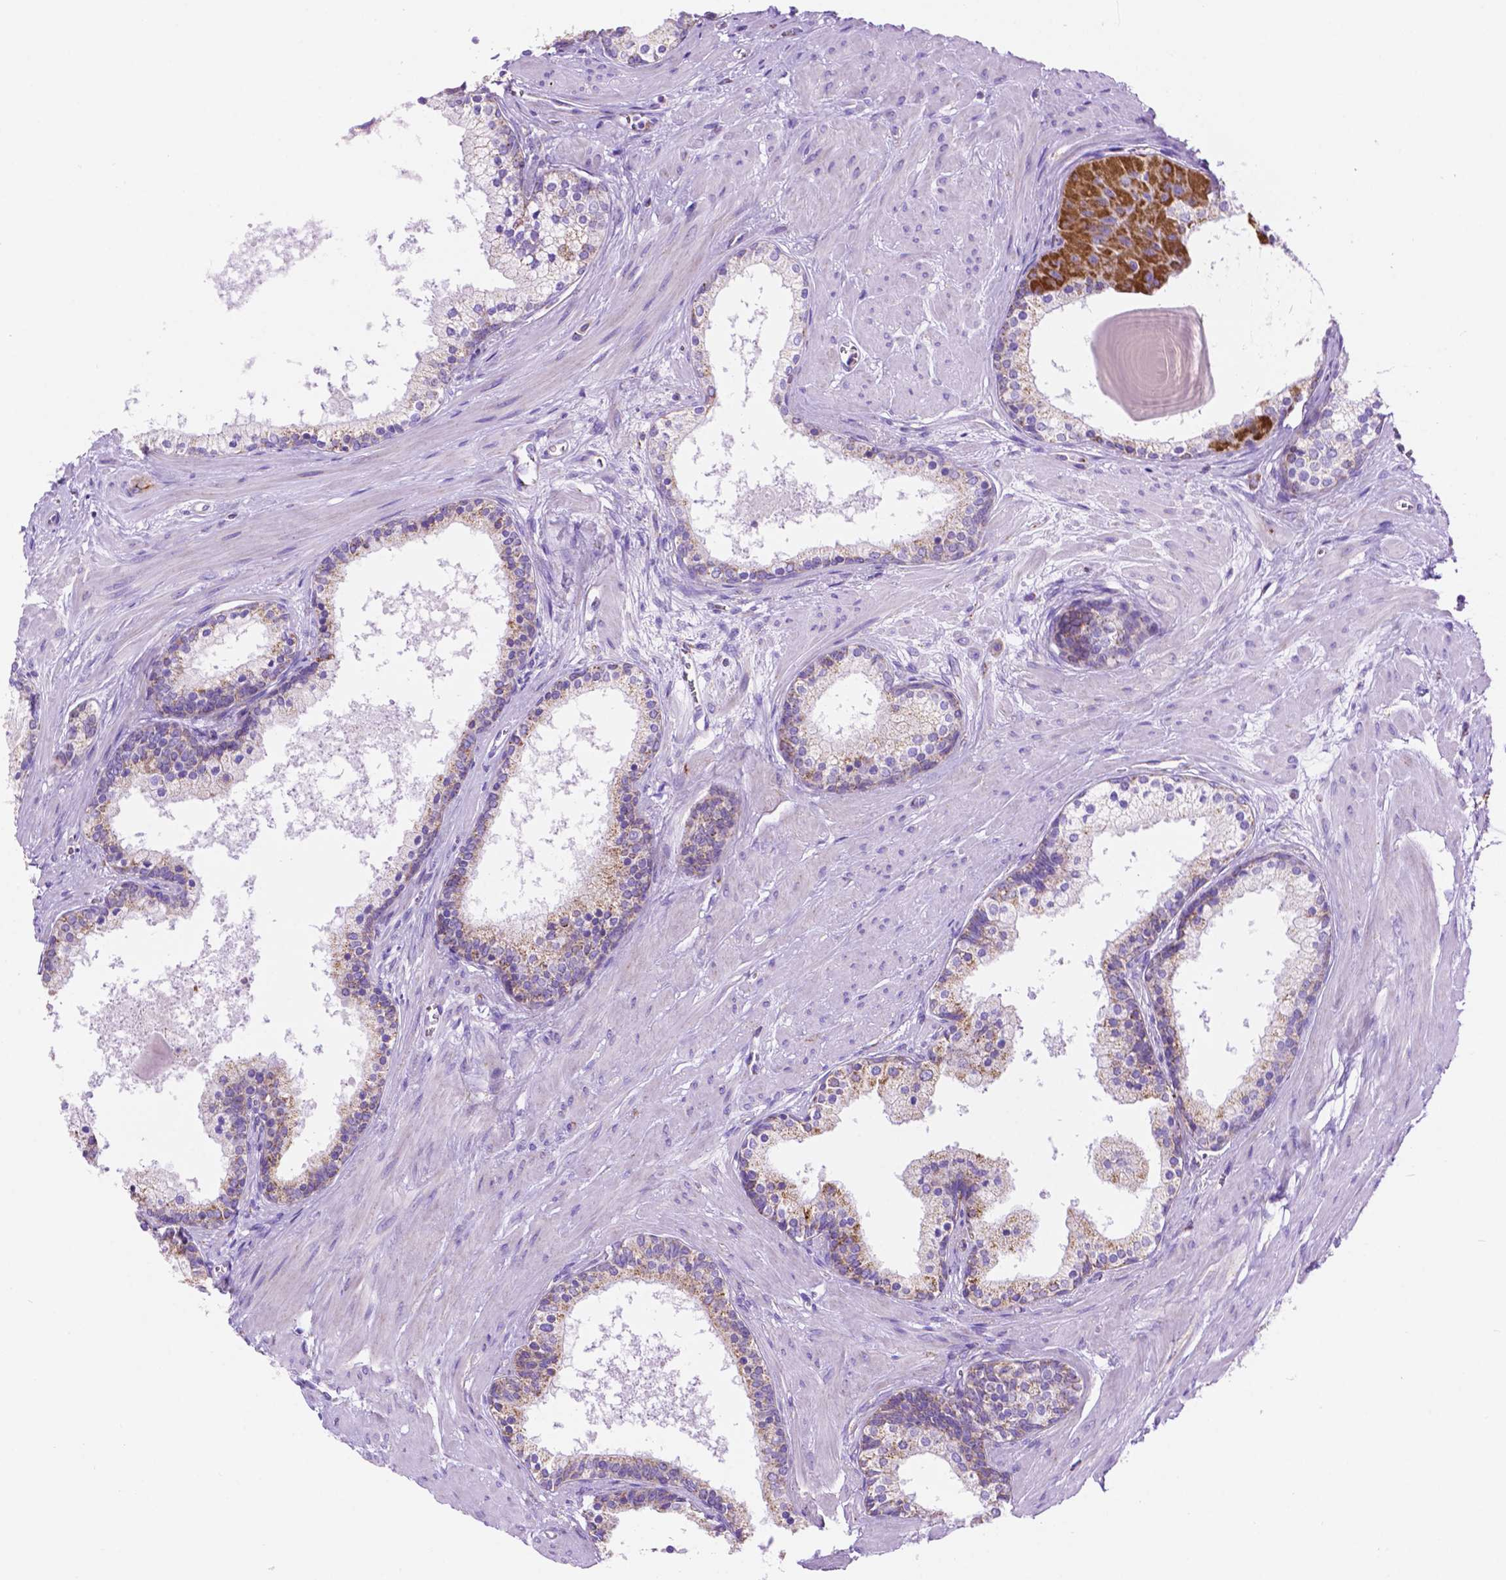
{"staining": {"intensity": "moderate", "quantity": "25%-75%", "location": "cytoplasmic/membranous"}, "tissue": "prostate", "cell_type": "Glandular cells", "image_type": "normal", "snomed": [{"axis": "morphology", "description": "Normal tissue, NOS"}, {"axis": "topography", "description": "Prostate"}], "caption": "Immunohistochemistry (IHC) image of normal human prostate stained for a protein (brown), which demonstrates medium levels of moderate cytoplasmic/membranous expression in about 25%-75% of glandular cells.", "gene": "GDPD5", "patient": {"sex": "male", "age": 61}}